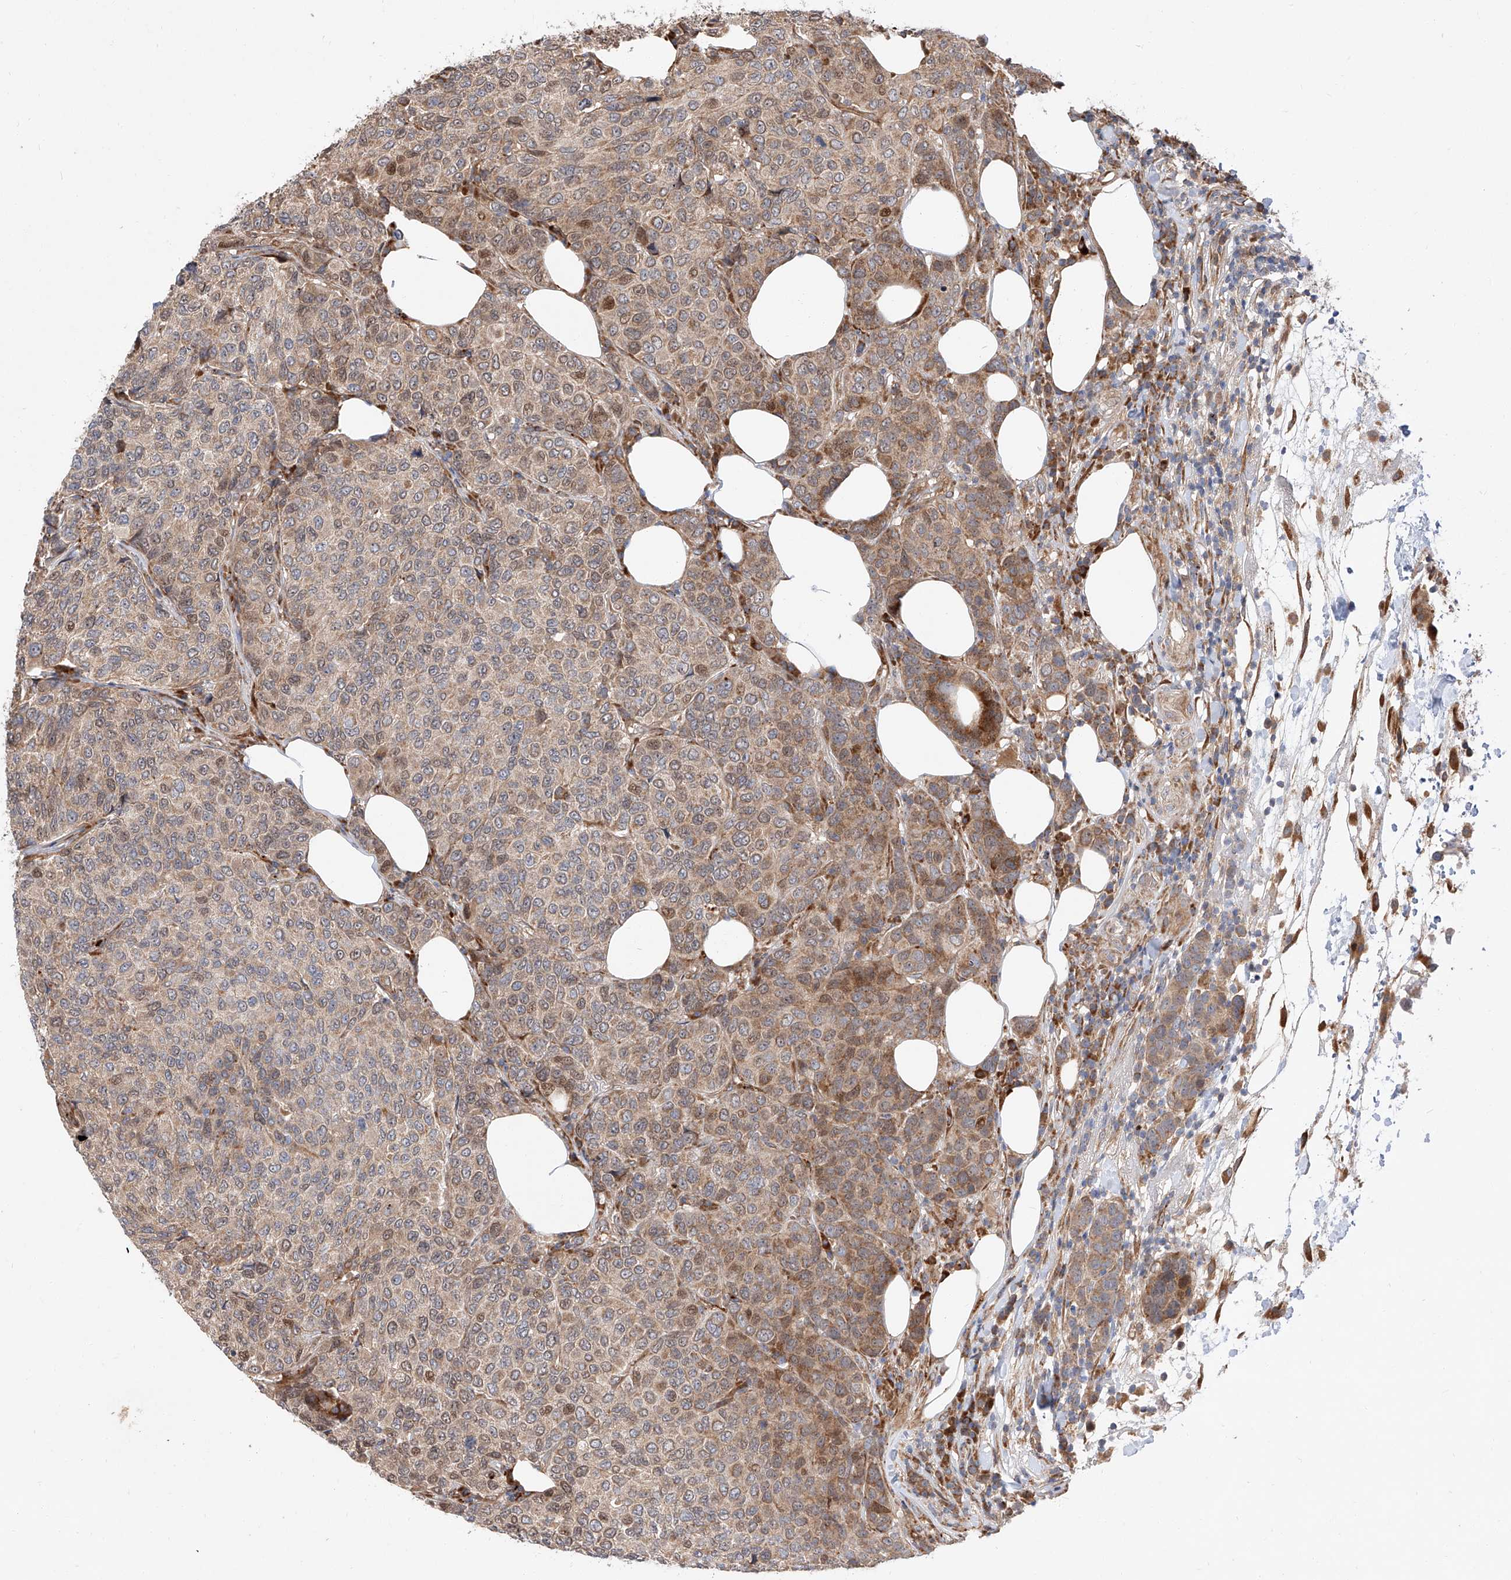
{"staining": {"intensity": "moderate", "quantity": "<25%", "location": "cytoplasmic/membranous,nuclear"}, "tissue": "breast cancer", "cell_type": "Tumor cells", "image_type": "cancer", "snomed": [{"axis": "morphology", "description": "Duct carcinoma"}, {"axis": "topography", "description": "Breast"}], "caption": "DAB (3,3'-diaminobenzidine) immunohistochemical staining of breast infiltrating ductal carcinoma exhibits moderate cytoplasmic/membranous and nuclear protein staining in approximately <25% of tumor cells. (brown staining indicates protein expression, while blue staining denotes nuclei).", "gene": "DIRAS3", "patient": {"sex": "female", "age": 55}}